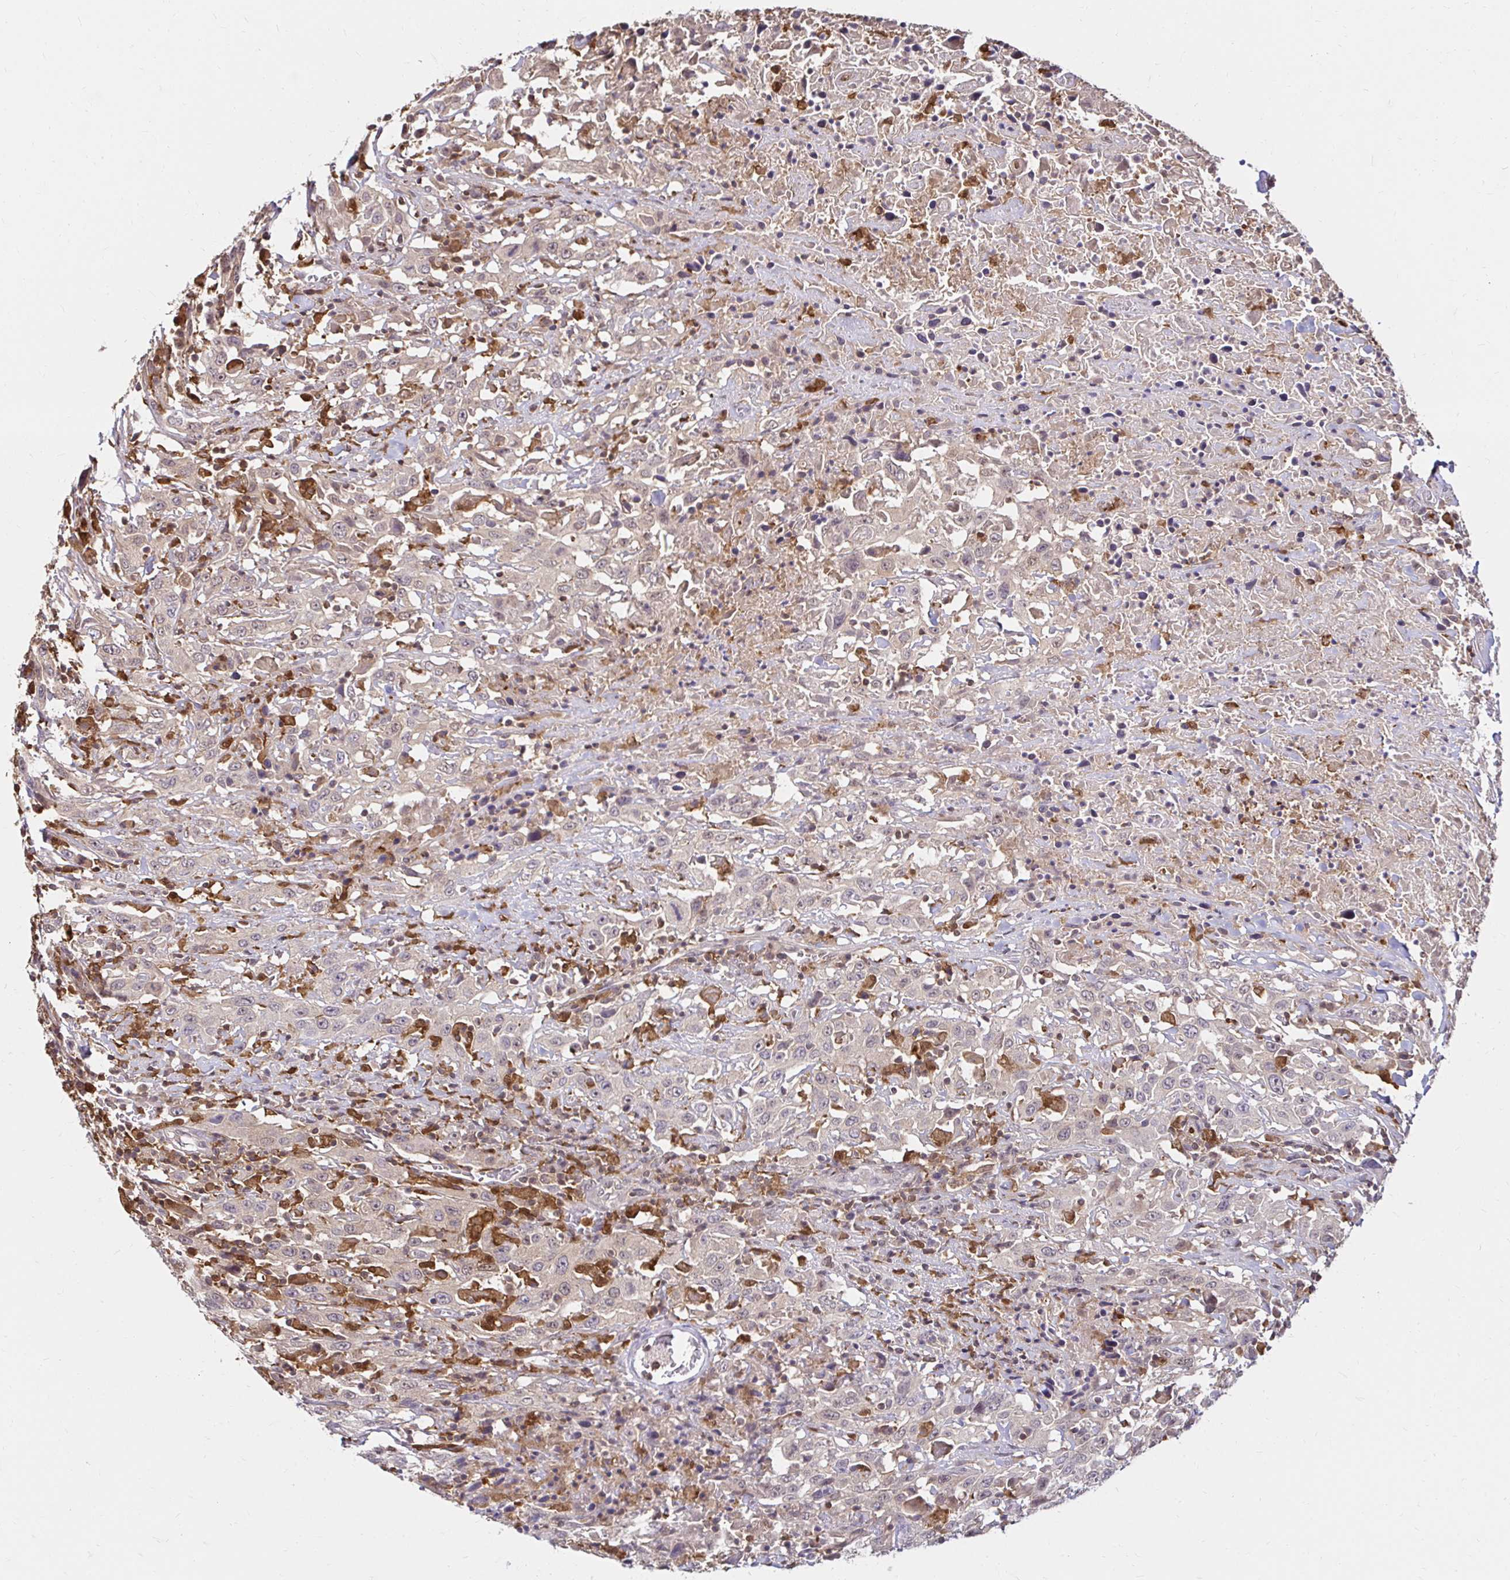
{"staining": {"intensity": "weak", "quantity": "<25%", "location": "cytoplasmic/membranous"}, "tissue": "urothelial cancer", "cell_type": "Tumor cells", "image_type": "cancer", "snomed": [{"axis": "morphology", "description": "Urothelial carcinoma, High grade"}, {"axis": "topography", "description": "Urinary bladder"}], "caption": "Tumor cells are negative for protein expression in human urothelial cancer.", "gene": "PYCARD", "patient": {"sex": "male", "age": 61}}